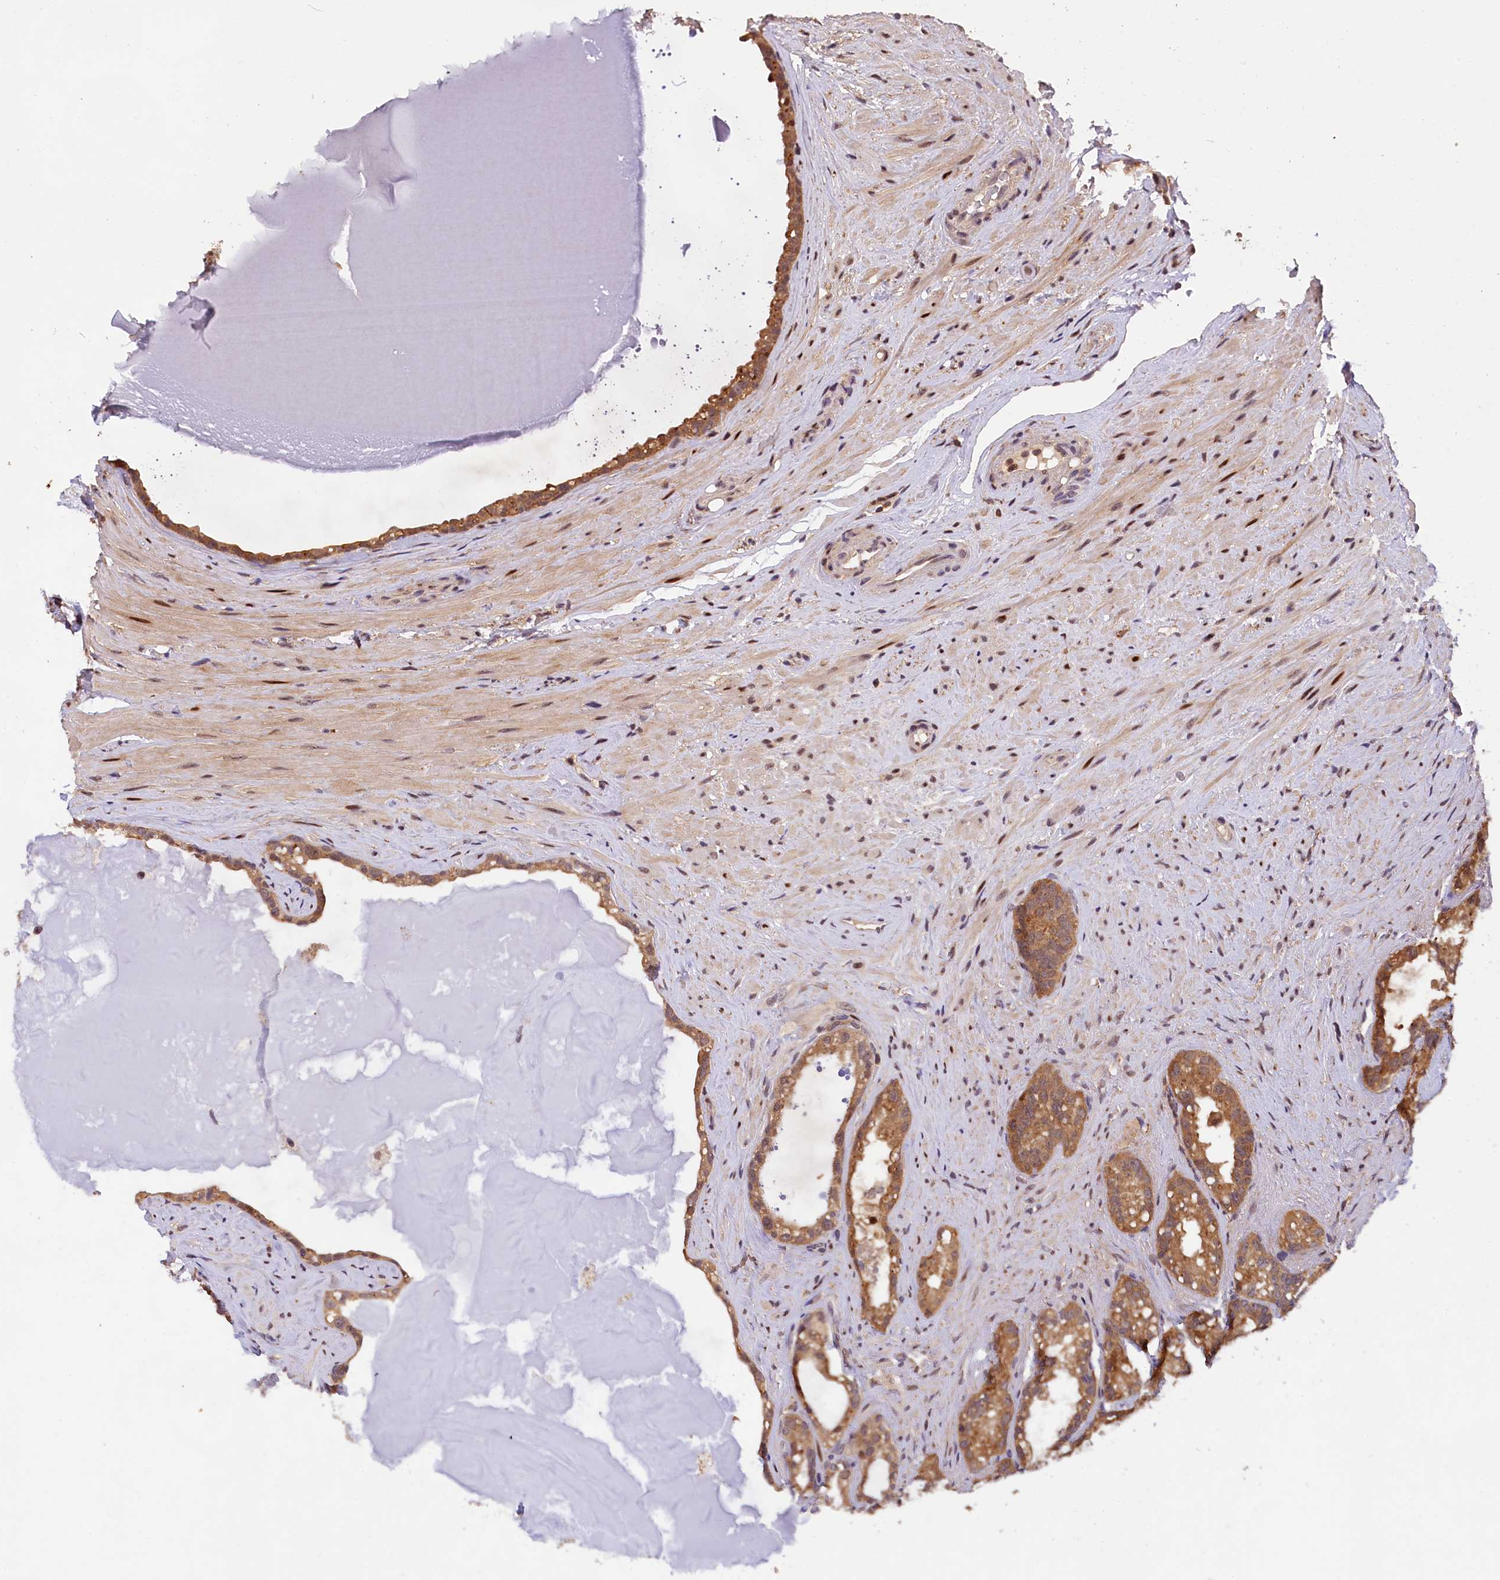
{"staining": {"intensity": "strong", "quantity": ">75%", "location": "cytoplasmic/membranous,nuclear"}, "tissue": "seminal vesicle", "cell_type": "Glandular cells", "image_type": "normal", "snomed": [{"axis": "morphology", "description": "Normal tissue, NOS"}, {"axis": "topography", "description": "Prostate"}, {"axis": "topography", "description": "Seminal veicle"}], "caption": "This image shows immunohistochemistry (IHC) staining of unremarkable human seminal vesicle, with high strong cytoplasmic/membranous,nuclear positivity in approximately >75% of glandular cells.", "gene": "PHAF1", "patient": {"sex": "male", "age": 79}}